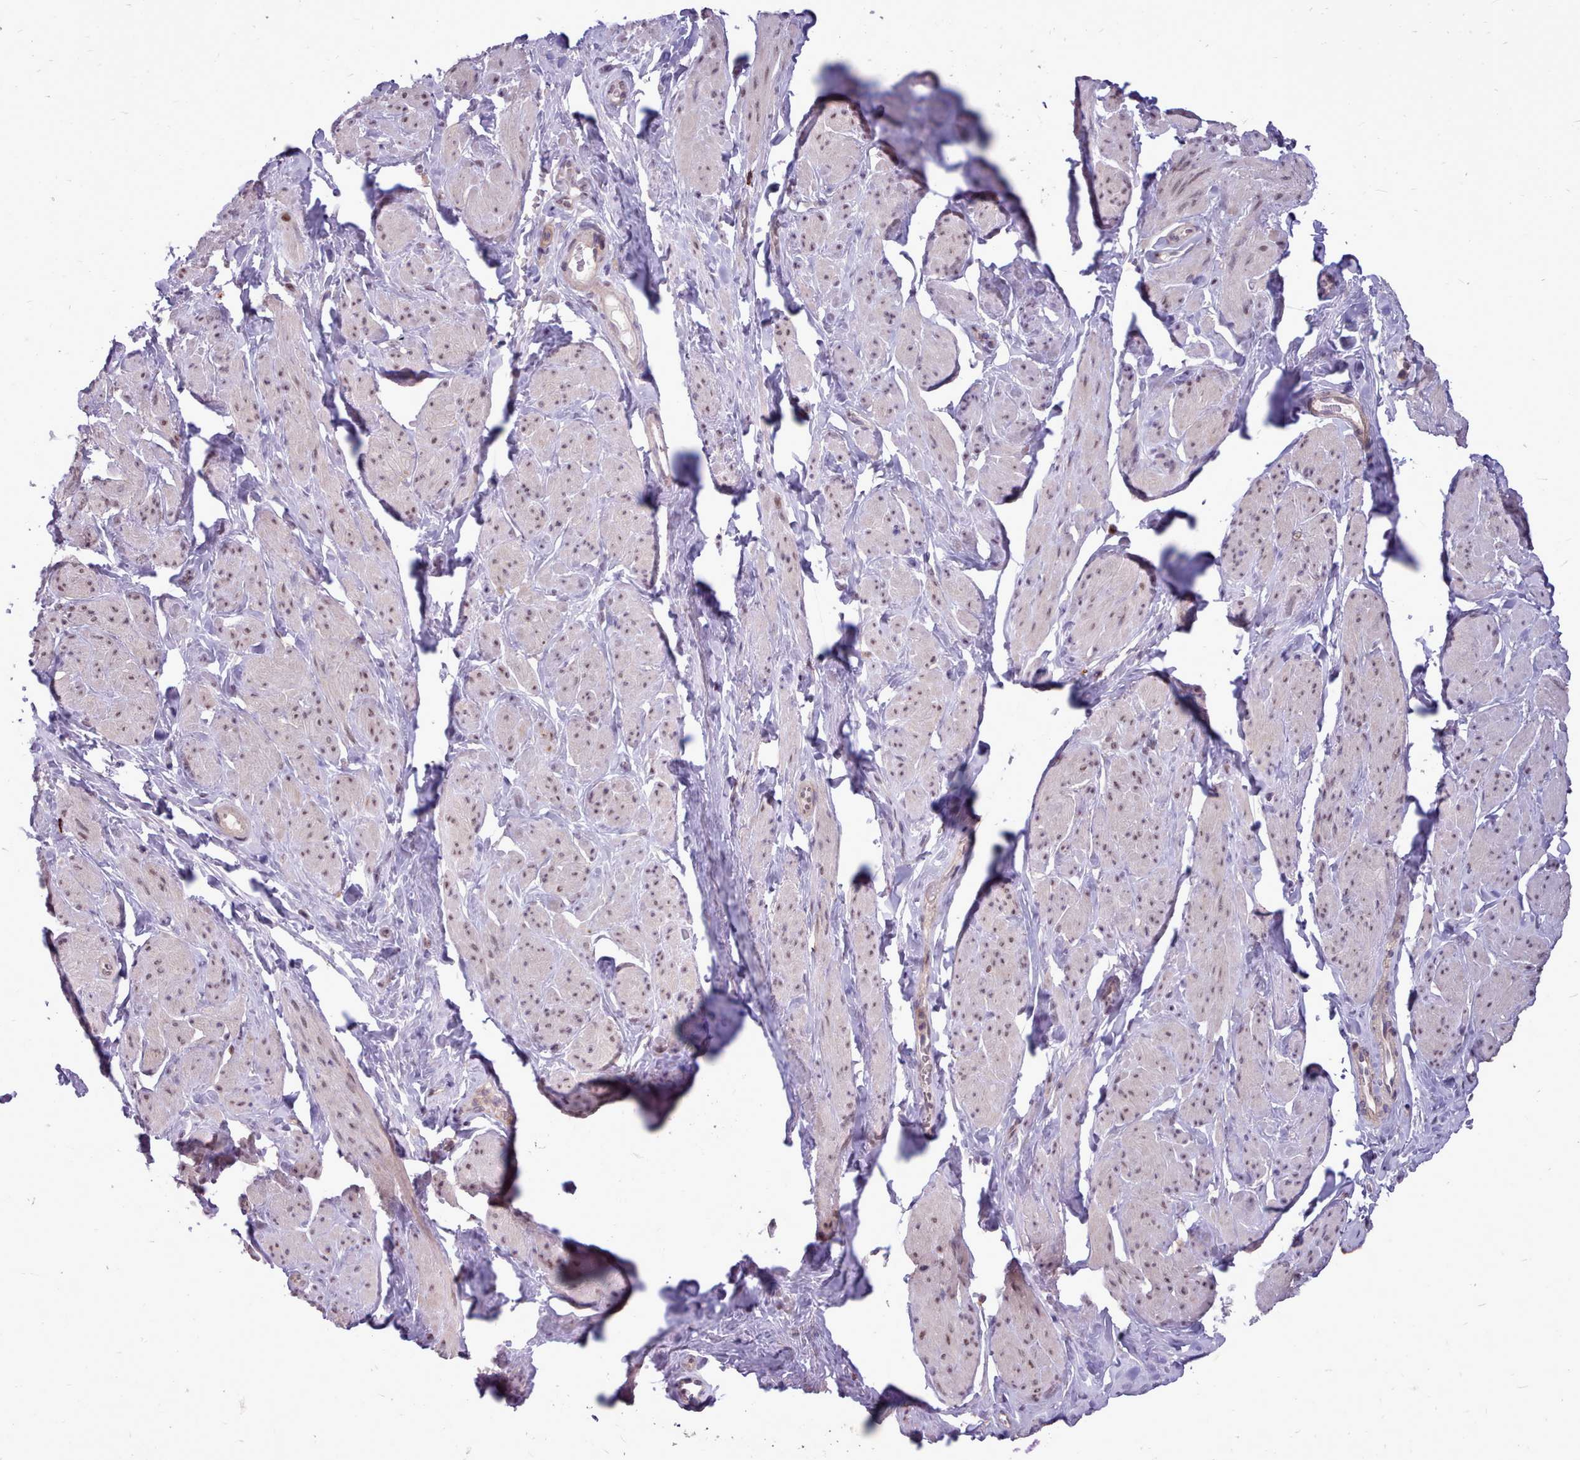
{"staining": {"intensity": "negative", "quantity": "none", "location": "none"}, "tissue": "smooth muscle", "cell_type": "Smooth muscle cells", "image_type": "normal", "snomed": [{"axis": "morphology", "description": "Normal tissue, NOS"}, {"axis": "topography", "description": "Smooth muscle"}, {"axis": "topography", "description": "Peripheral nerve tissue"}], "caption": "Smooth muscle cells are negative for protein expression in benign human smooth muscle. Brightfield microscopy of IHC stained with DAB (3,3'-diaminobenzidine) (brown) and hematoxylin (blue), captured at high magnification.", "gene": "AHCY", "patient": {"sex": "male", "age": 69}}